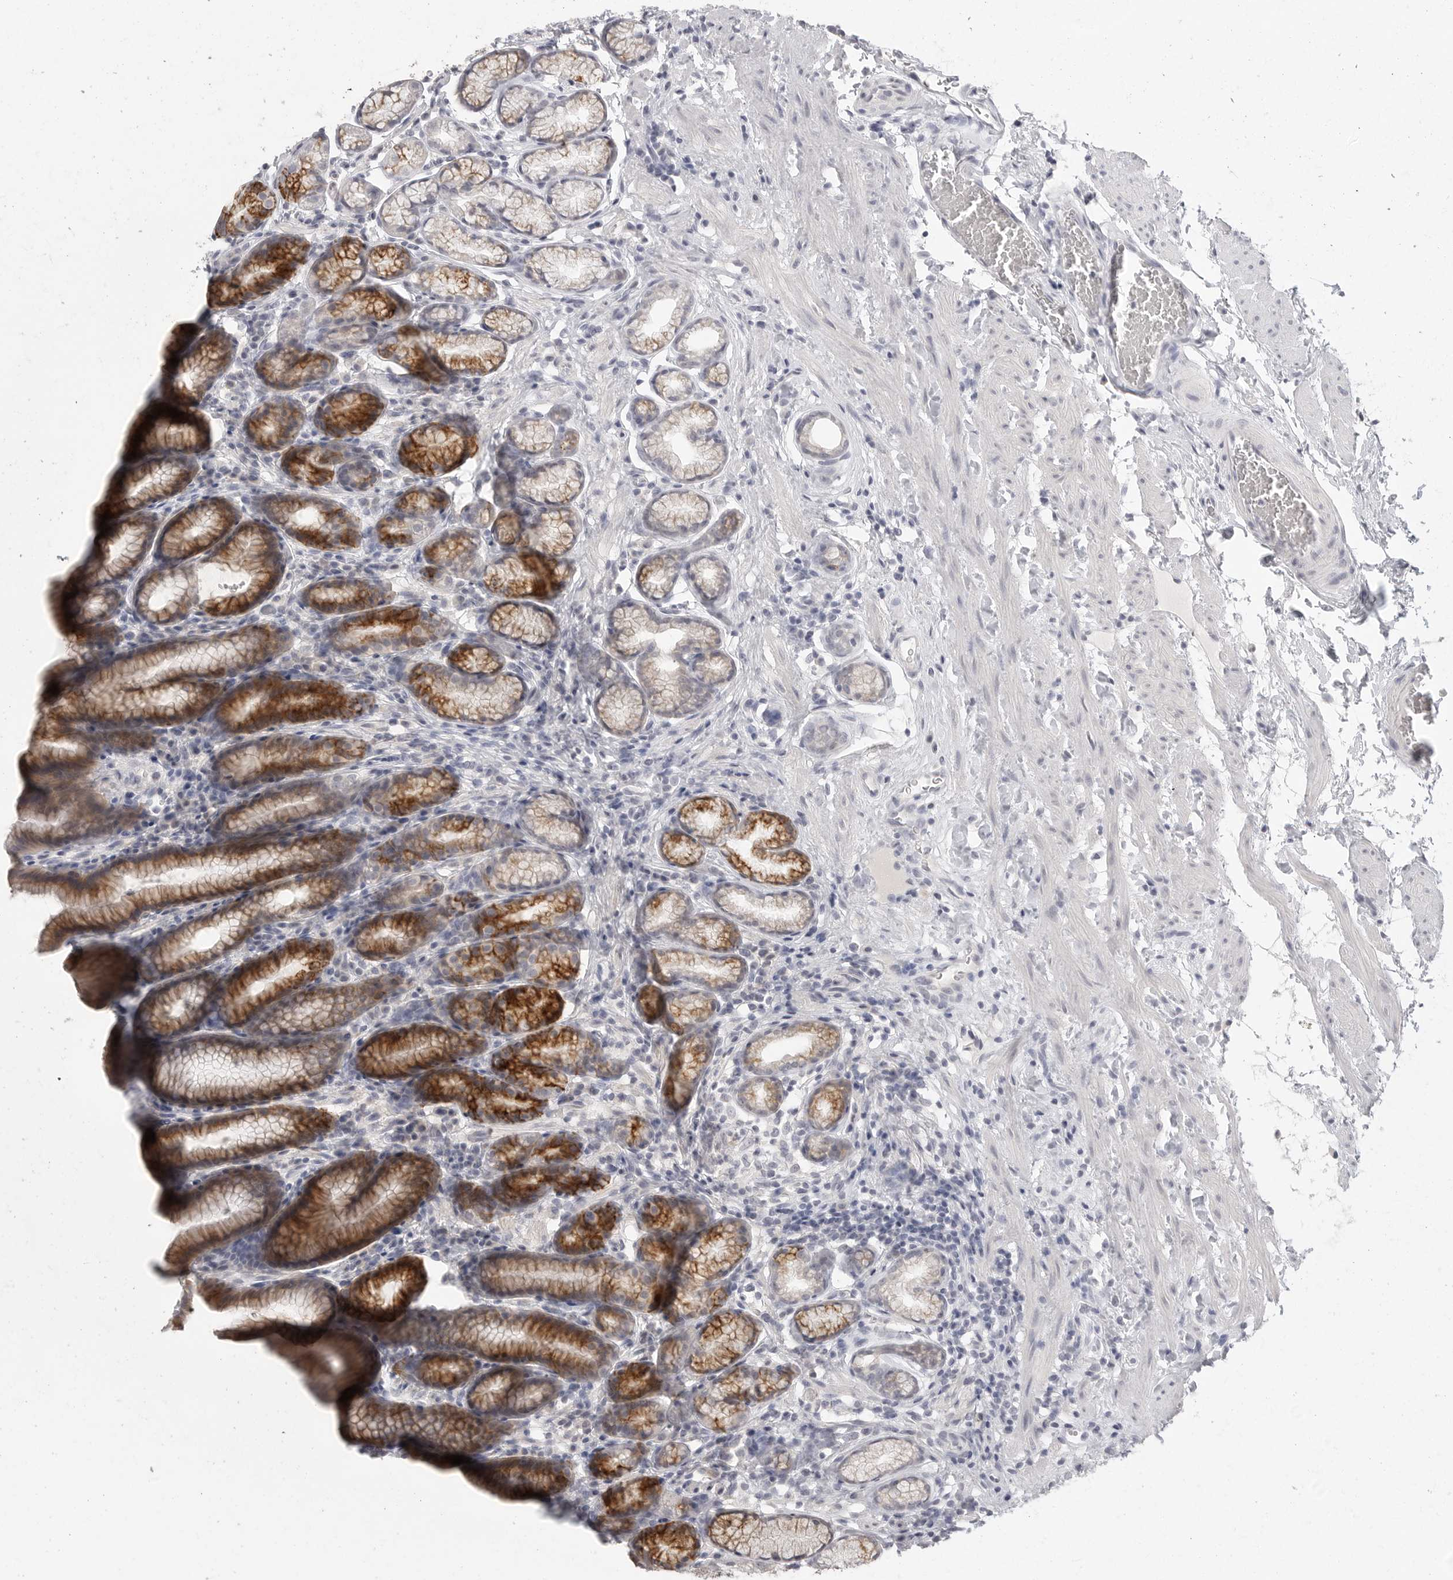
{"staining": {"intensity": "strong", "quantity": ">75%", "location": "cytoplasmic/membranous"}, "tissue": "stomach", "cell_type": "Glandular cells", "image_type": "normal", "snomed": [{"axis": "morphology", "description": "Normal tissue, NOS"}, {"axis": "topography", "description": "Stomach"}], "caption": "Brown immunohistochemical staining in unremarkable human stomach demonstrates strong cytoplasmic/membranous positivity in approximately >75% of glandular cells.", "gene": "HMGCS2", "patient": {"sex": "male", "age": 42}}